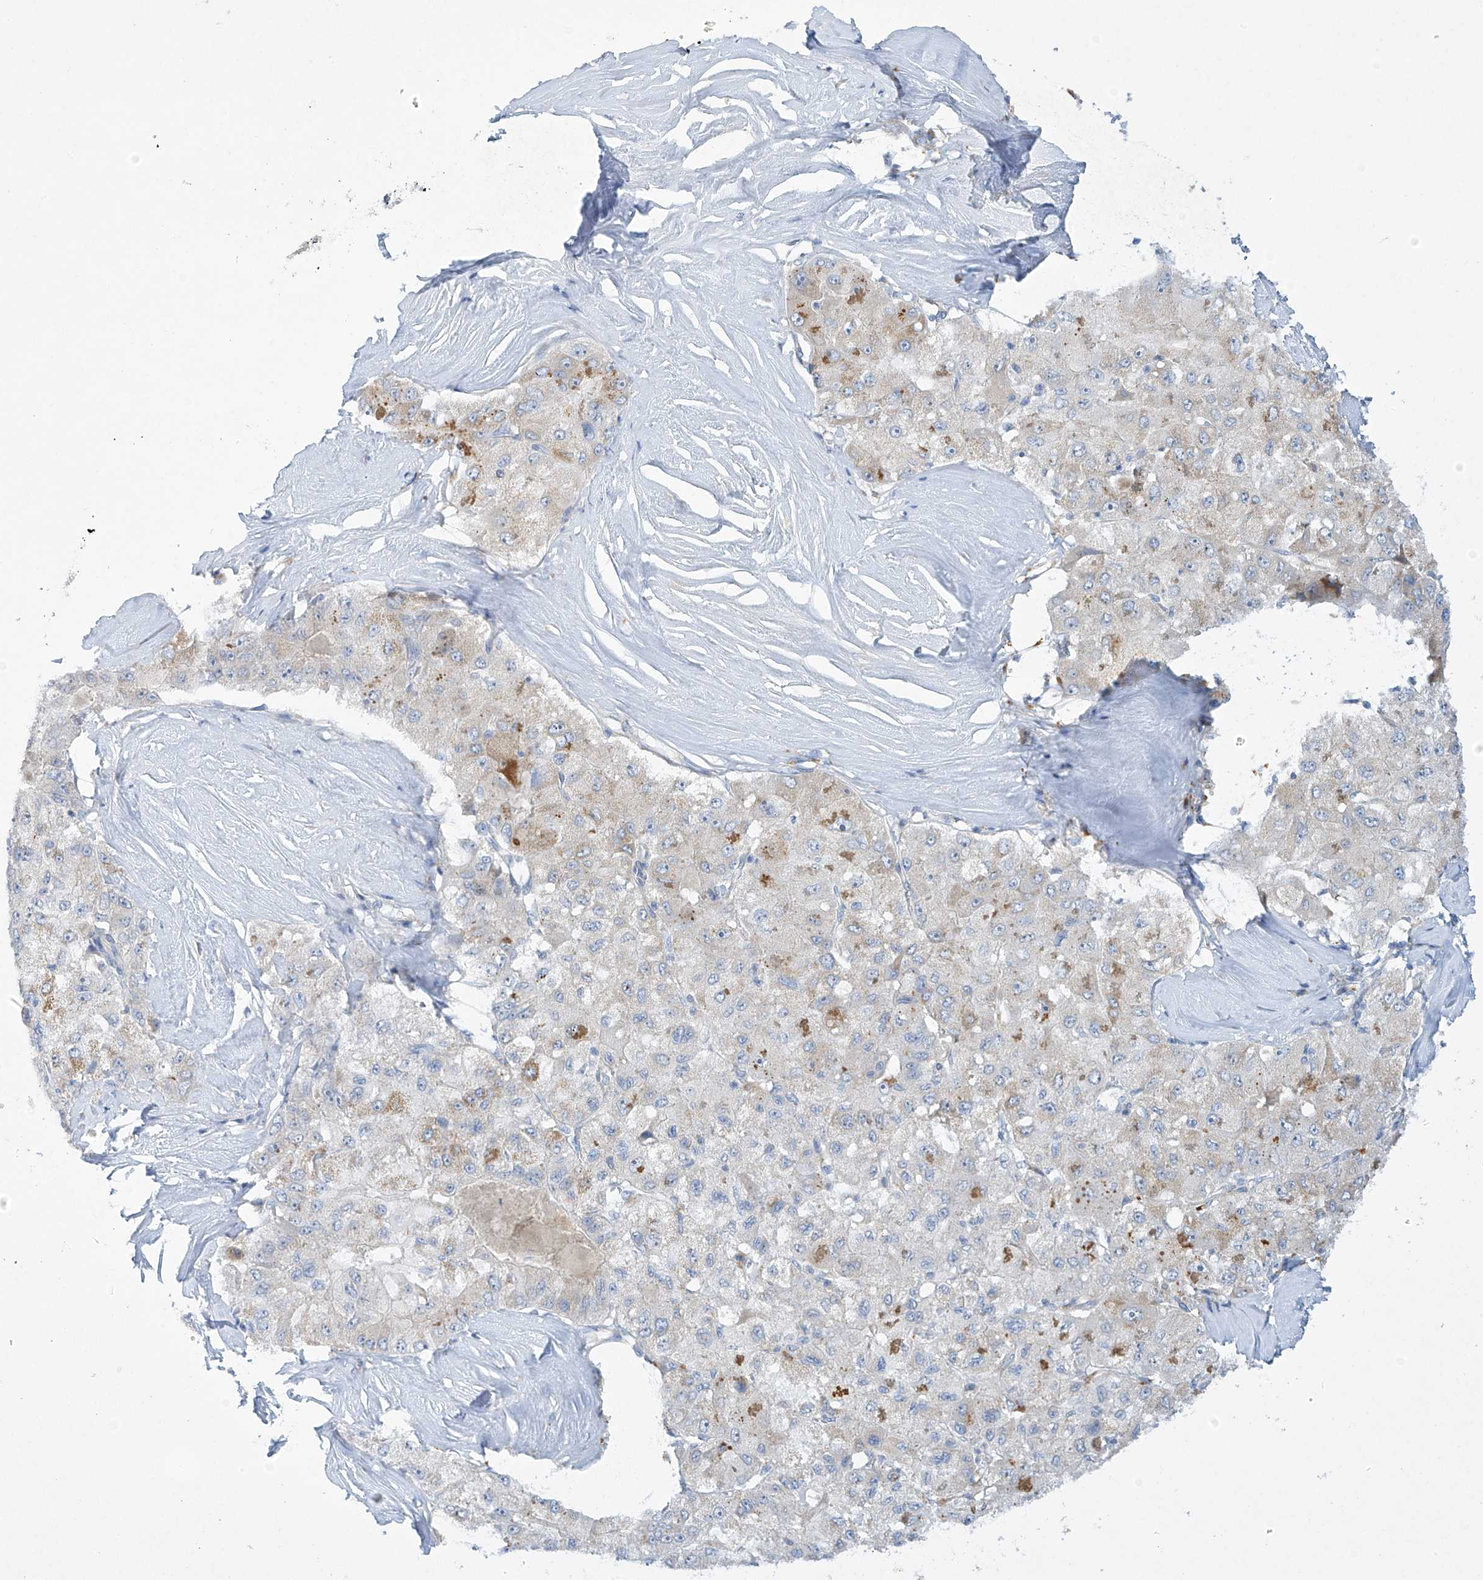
{"staining": {"intensity": "weak", "quantity": "<25%", "location": "cytoplasmic/membranous"}, "tissue": "liver cancer", "cell_type": "Tumor cells", "image_type": "cancer", "snomed": [{"axis": "morphology", "description": "Carcinoma, Hepatocellular, NOS"}, {"axis": "topography", "description": "Liver"}], "caption": "The immunohistochemistry photomicrograph has no significant positivity in tumor cells of liver cancer tissue.", "gene": "METTL18", "patient": {"sex": "male", "age": 80}}